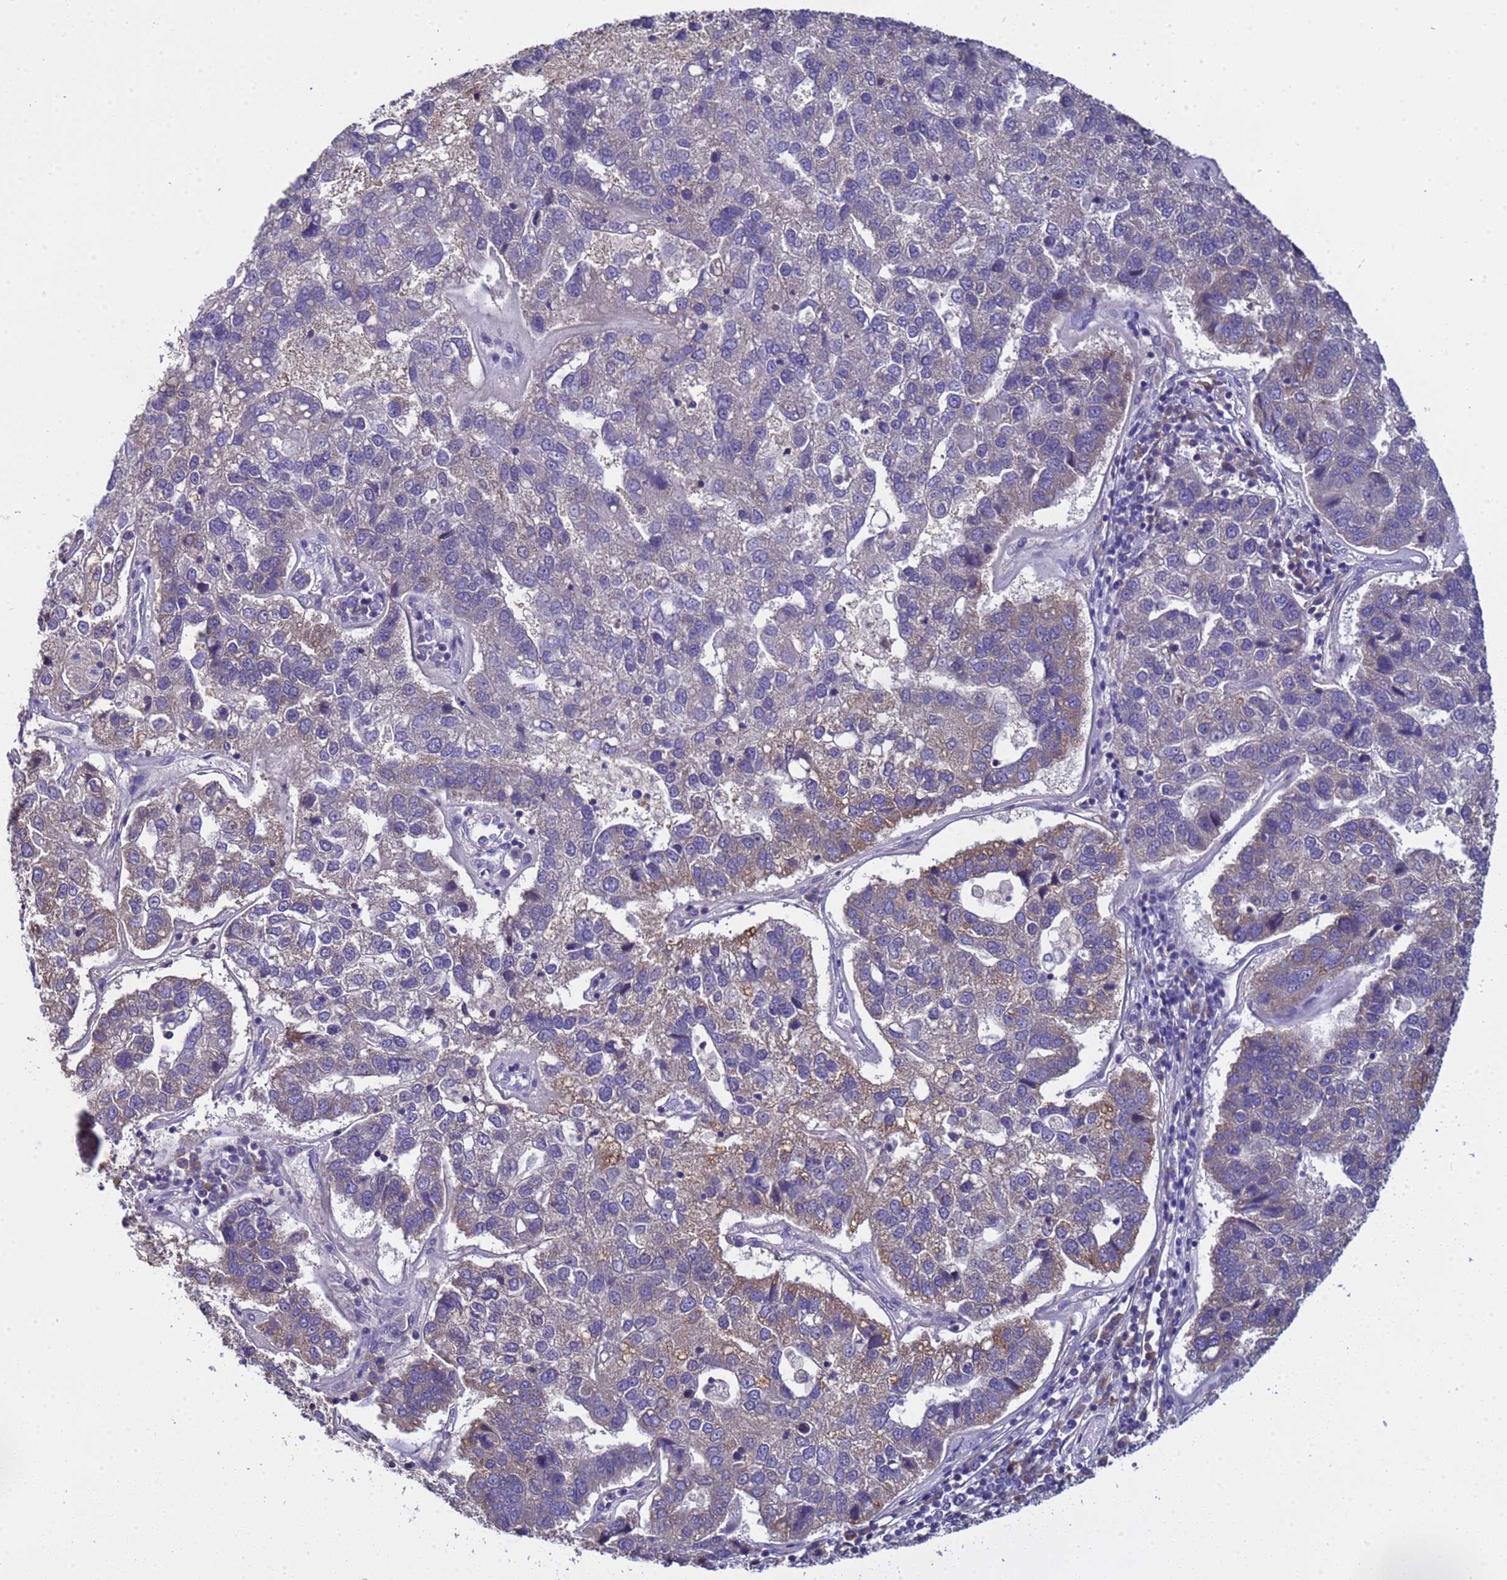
{"staining": {"intensity": "weak", "quantity": "<25%", "location": "cytoplasmic/membranous"}, "tissue": "pancreatic cancer", "cell_type": "Tumor cells", "image_type": "cancer", "snomed": [{"axis": "morphology", "description": "Adenocarcinoma, NOS"}, {"axis": "topography", "description": "Pancreas"}], "caption": "This is an IHC photomicrograph of human pancreatic adenocarcinoma. There is no expression in tumor cells.", "gene": "ELMOD2", "patient": {"sex": "female", "age": 61}}